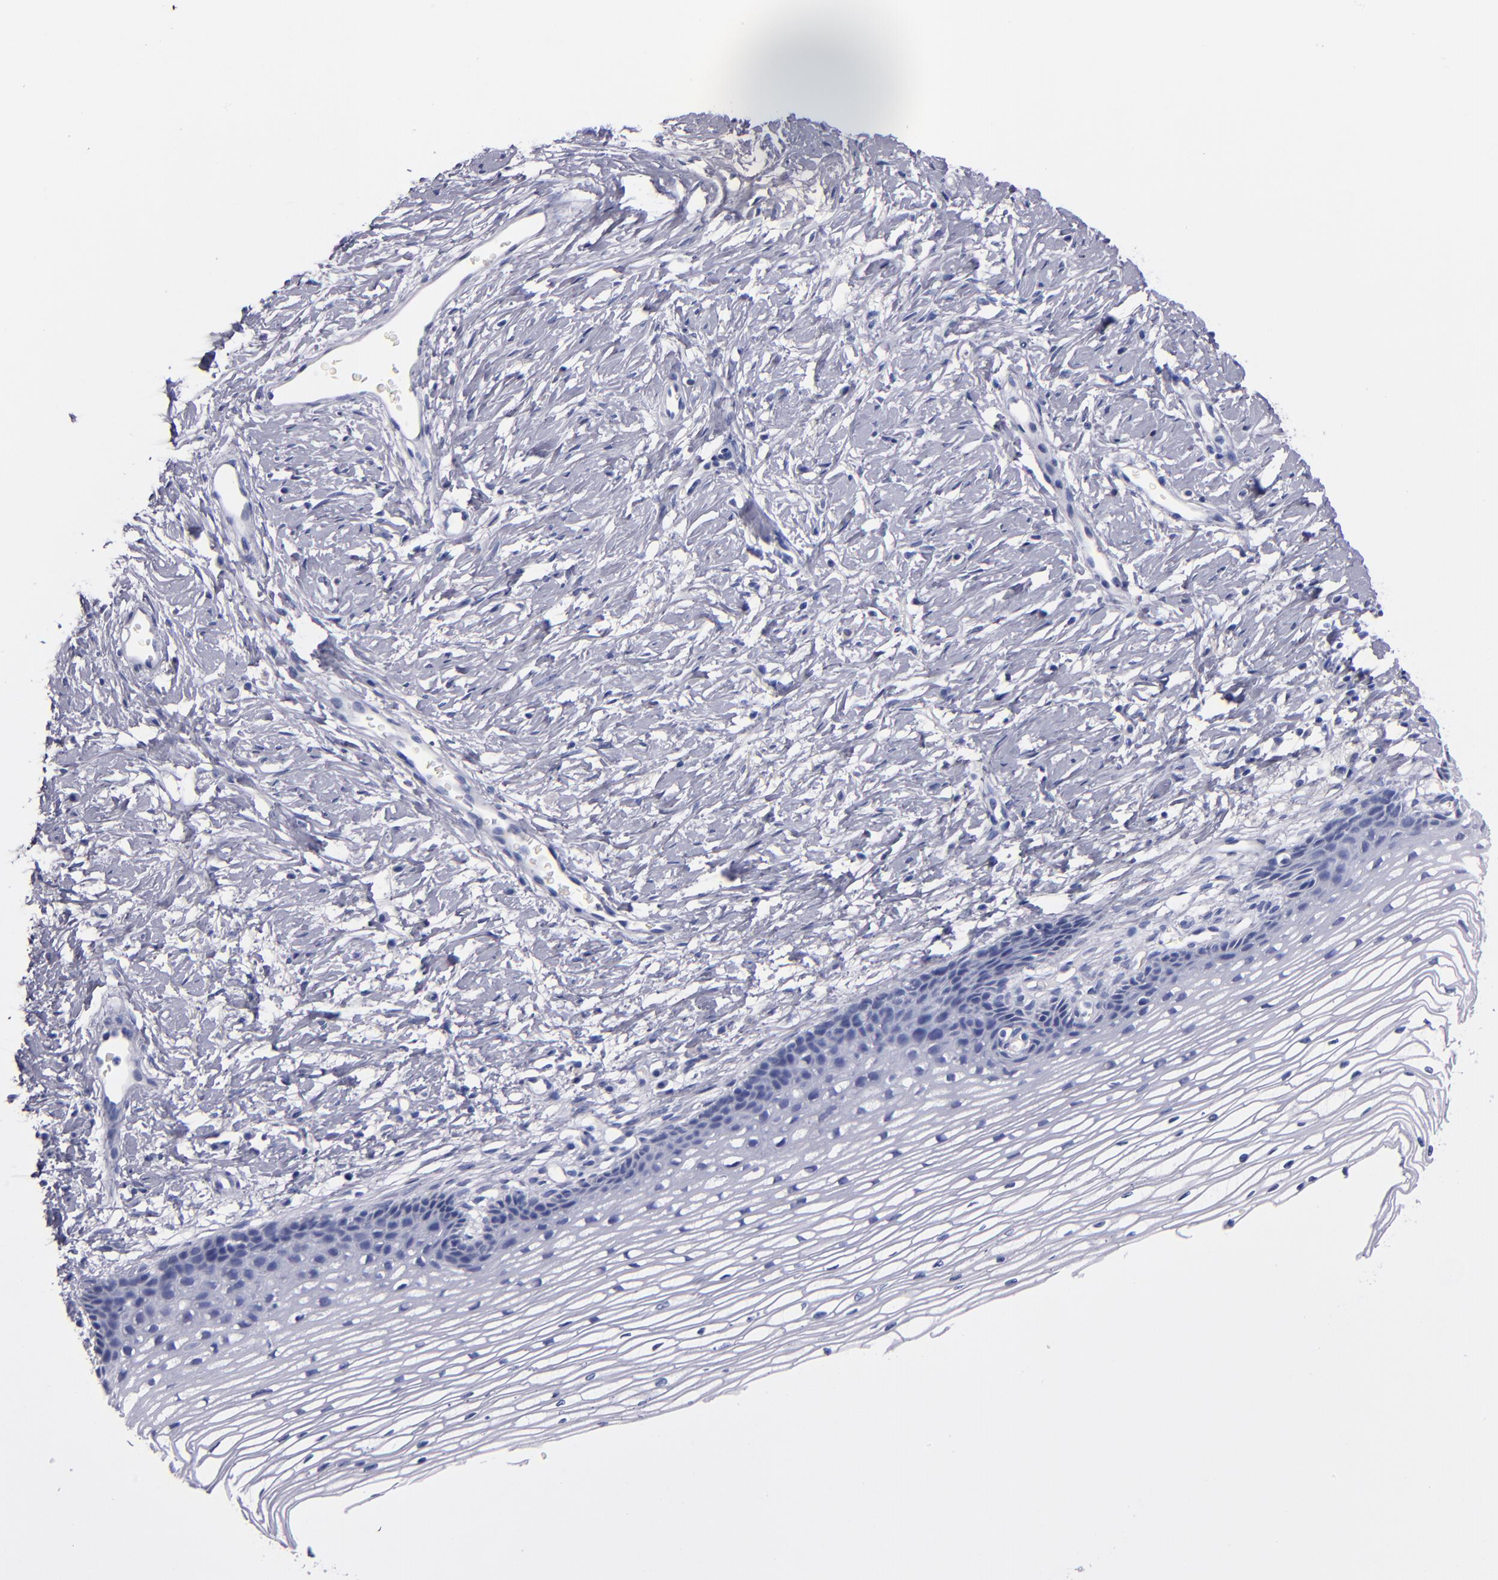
{"staining": {"intensity": "weak", "quantity": "<25%", "location": "nuclear"}, "tissue": "cervix", "cell_type": "Glandular cells", "image_type": "normal", "snomed": [{"axis": "morphology", "description": "Normal tissue, NOS"}, {"axis": "topography", "description": "Cervix"}], "caption": "Immunohistochemistry image of unremarkable human cervix stained for a protein (brown), which shows no staining in glandular cells.", "gene": "HNF1B", "patient": {"sex": "female", "age": 77}}